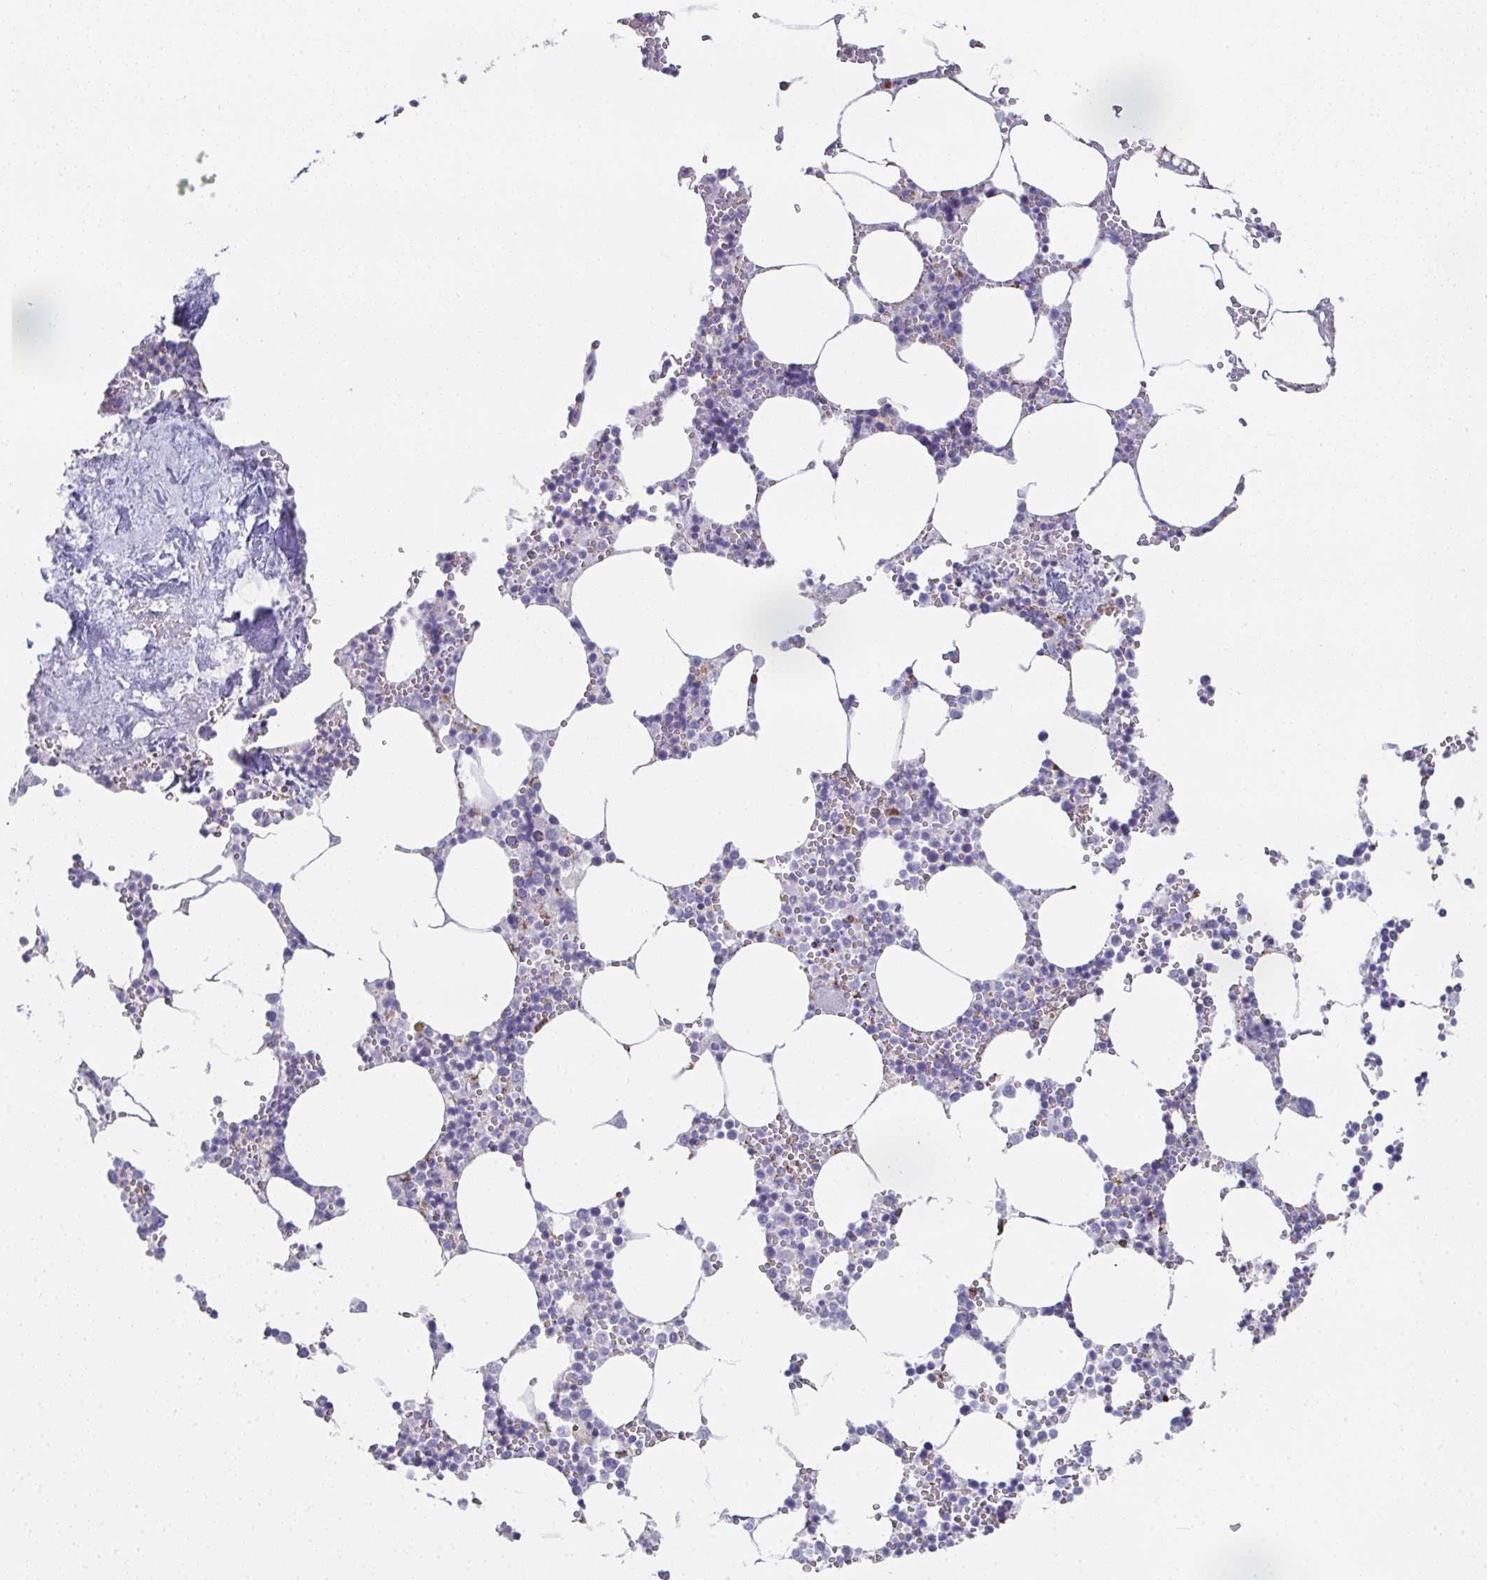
{"staining": {"intensity": "negative", "quantity": "none", "location": "none"}, "tissue": "bone marrow", "cell_type": "Hematopoietic cells", "image_type": "normal", "snomed": [{"axis": "morphology", "description": "Normal tissue, NOS"}, {"axis": "topography", "description": "Bone marrow"}], "caption": "The micrograph exhibits no staining of hematopoietic cells in normal bone marrow.", "gene": "RBP1", "patient": {"sex": "male", "age": 54}}